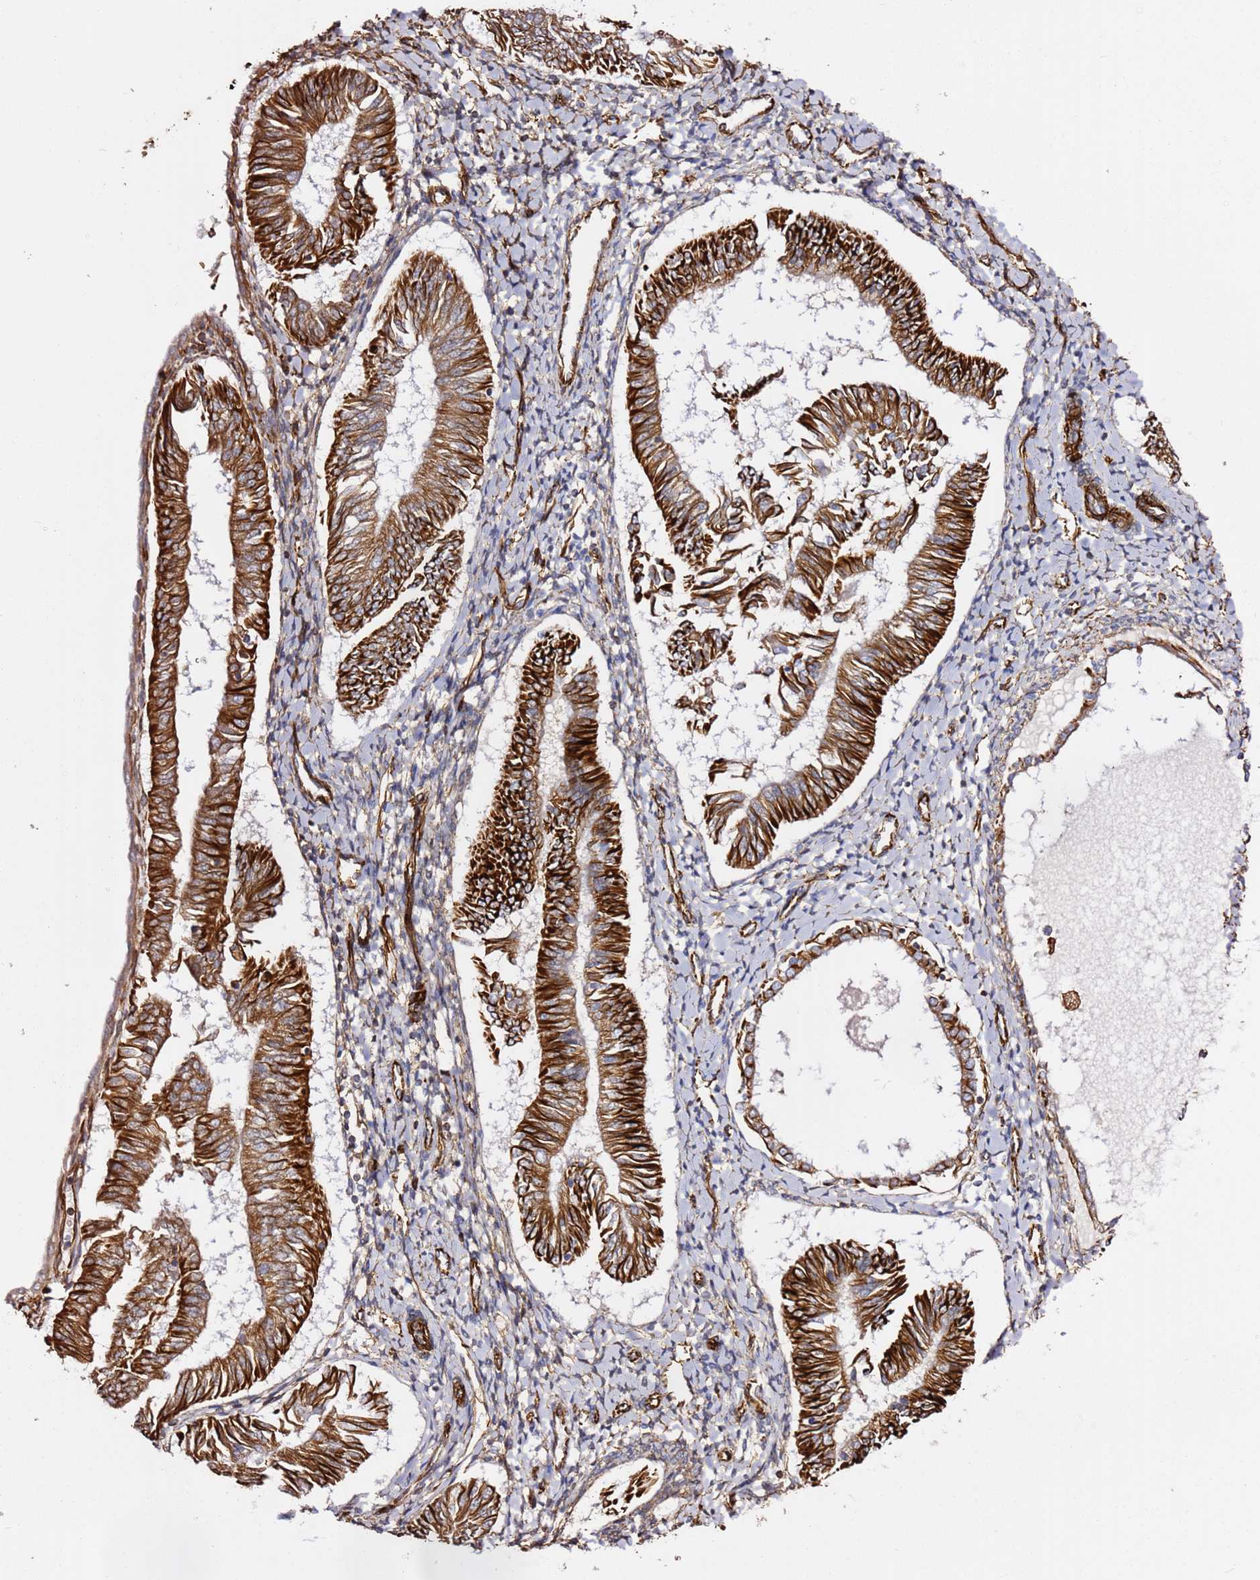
{"staining": {"intensity": "strong", "quantity": ">75%", "location": "cytoplasmic/membranous"}, "tissue": "endometrial cancer", "cell_type": "Tumor cells", "image_type": "cancer", "snomed": [{"axis": "morphology", "description": "Adenocarcinoma, NOS"}, {"axis": "topography", "description": "Endometrium"}], "caption": "Tumor cells display high levels of strong cytoplasmic/membranous expression in approximately >75% of cells in endometrial cancer. Nuclei are stained in blue.", "gene": "MRGPRE", "patient": {"sex": "female", "age": 58}}